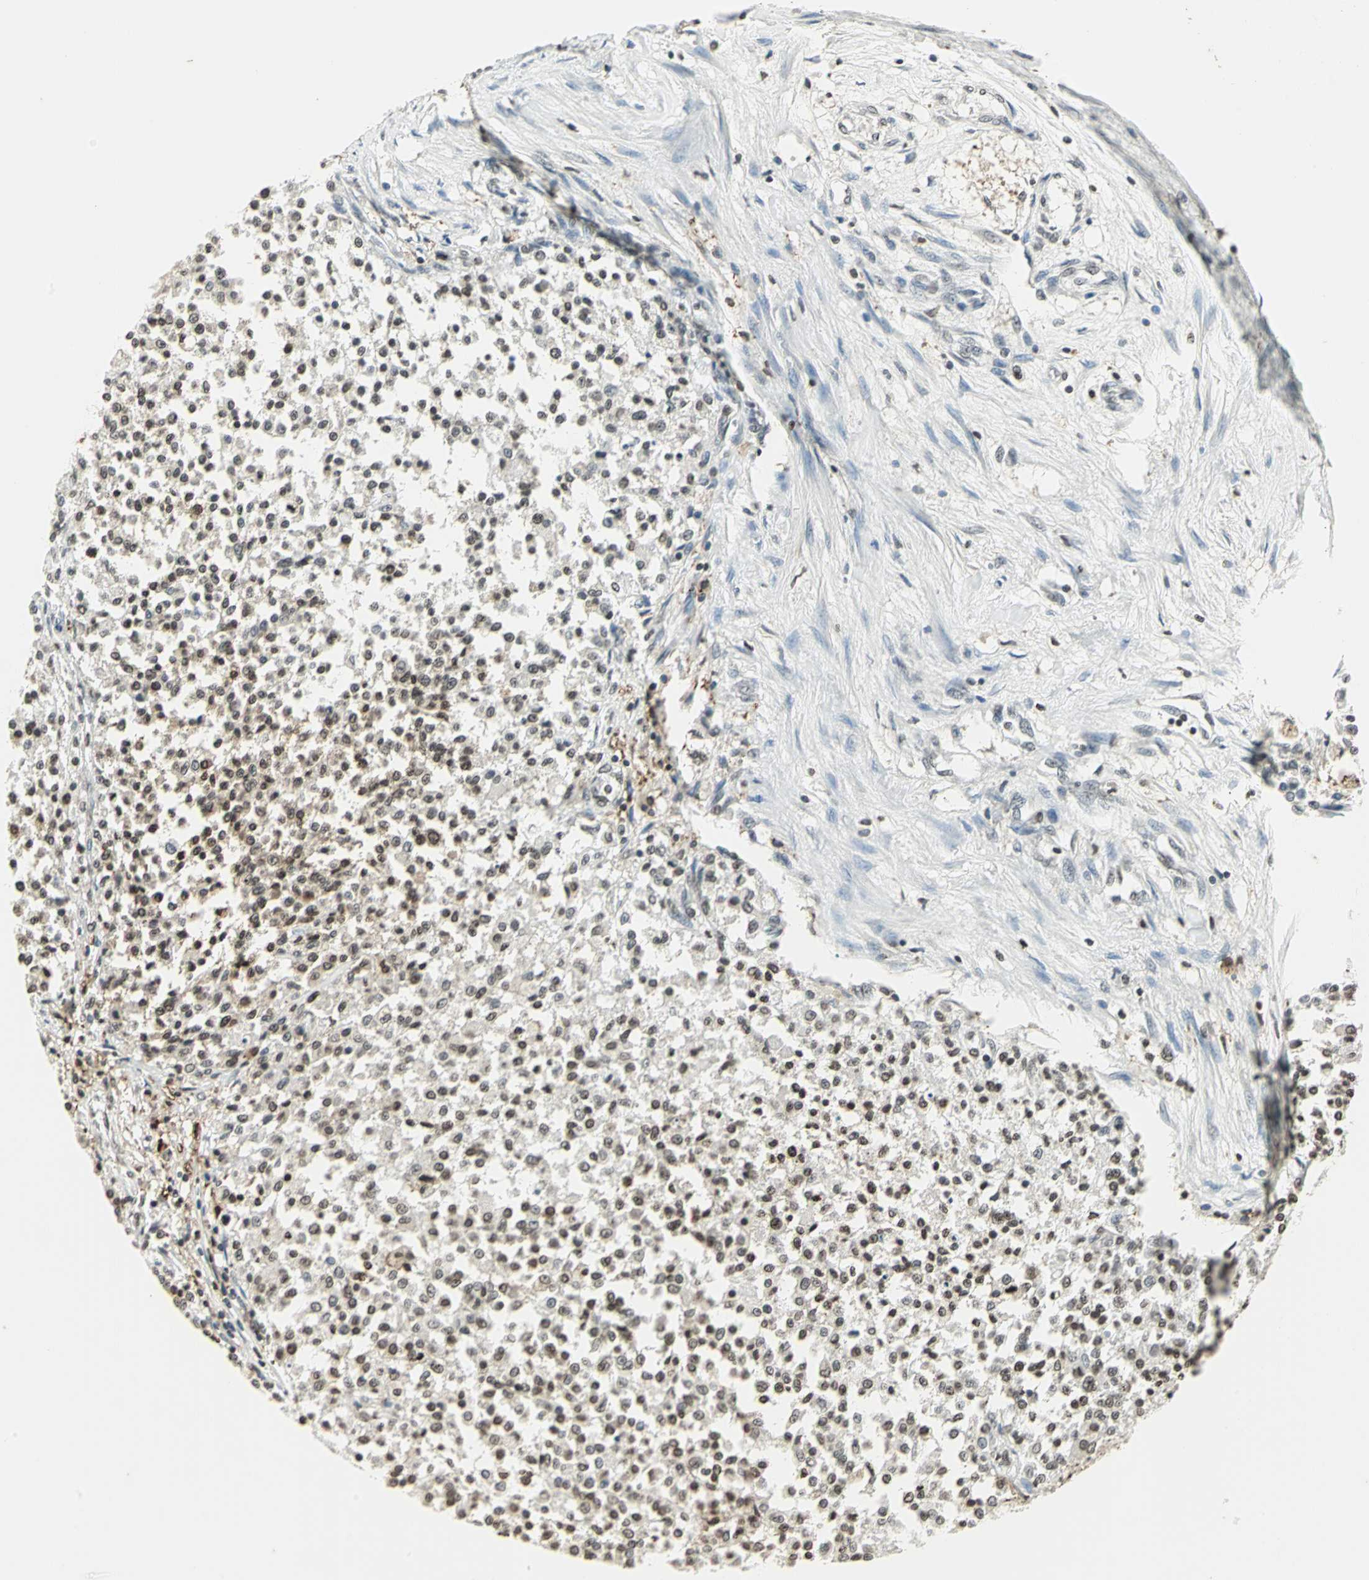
{"staining": {"intensity": "weak", "quantity": "25%-75%", "location": "cytoplasmic/membranous,nuclear"}, "tissue": "testis cancer", "cell_type": "Tumor cells", "image_type": "cancer", "snomed": [{"axis": "morphology", "description": "Seminoma, NOS"}, {"axis": "topography", "description": "Testis"}], "caption": "The histopathology image reveals immunohistochemical staining of seminoma (testis). There is weak cytoplasmic/membranous and nuclear expression is identified in about 25%-75% of tumor cells. The staining was performed using DAB (3,3'-diaminobenzidine), with brown indicating positive protein expression. Nuclei are stained blue with hematoxylin.", "gene": "LGALS3", "patient": {"sex": "male", "age": 59}}